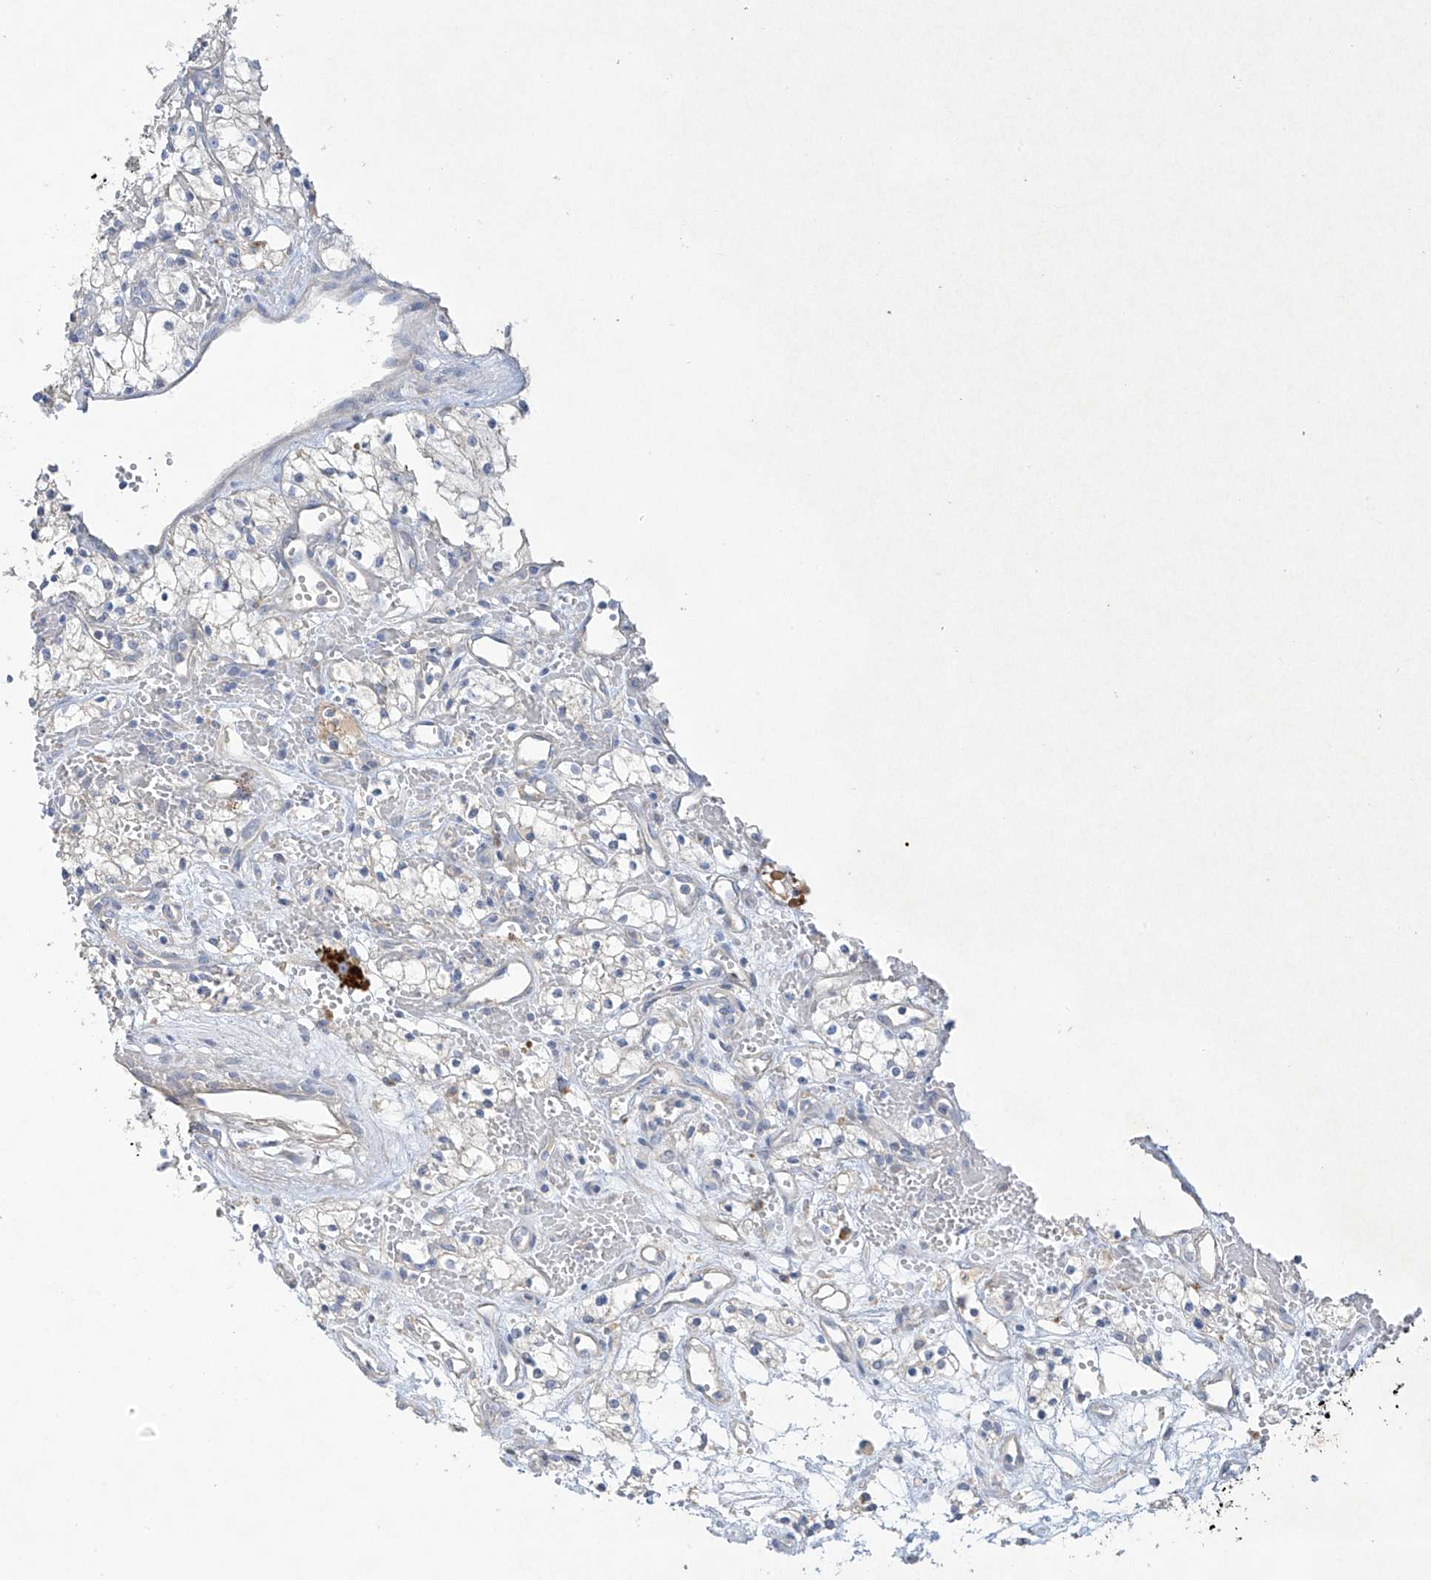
{"staining": {"intensity": "negative", "quantity": "none", "location": "none"}, "tissue": "renal cancer", "cell_type": "Tumor cells", "image_type": "cancer", "snomed": [{"axis": "morphology", "description": "Adenocarcinoma, NOS"}, {"axis": "topography", "description": "Kidney"}], "caption": "IHC of renal cancer demonstrates no positivity in tumor cells.", "gene": "PRSS12", "patient": {"sex": "male", "age": 59}}